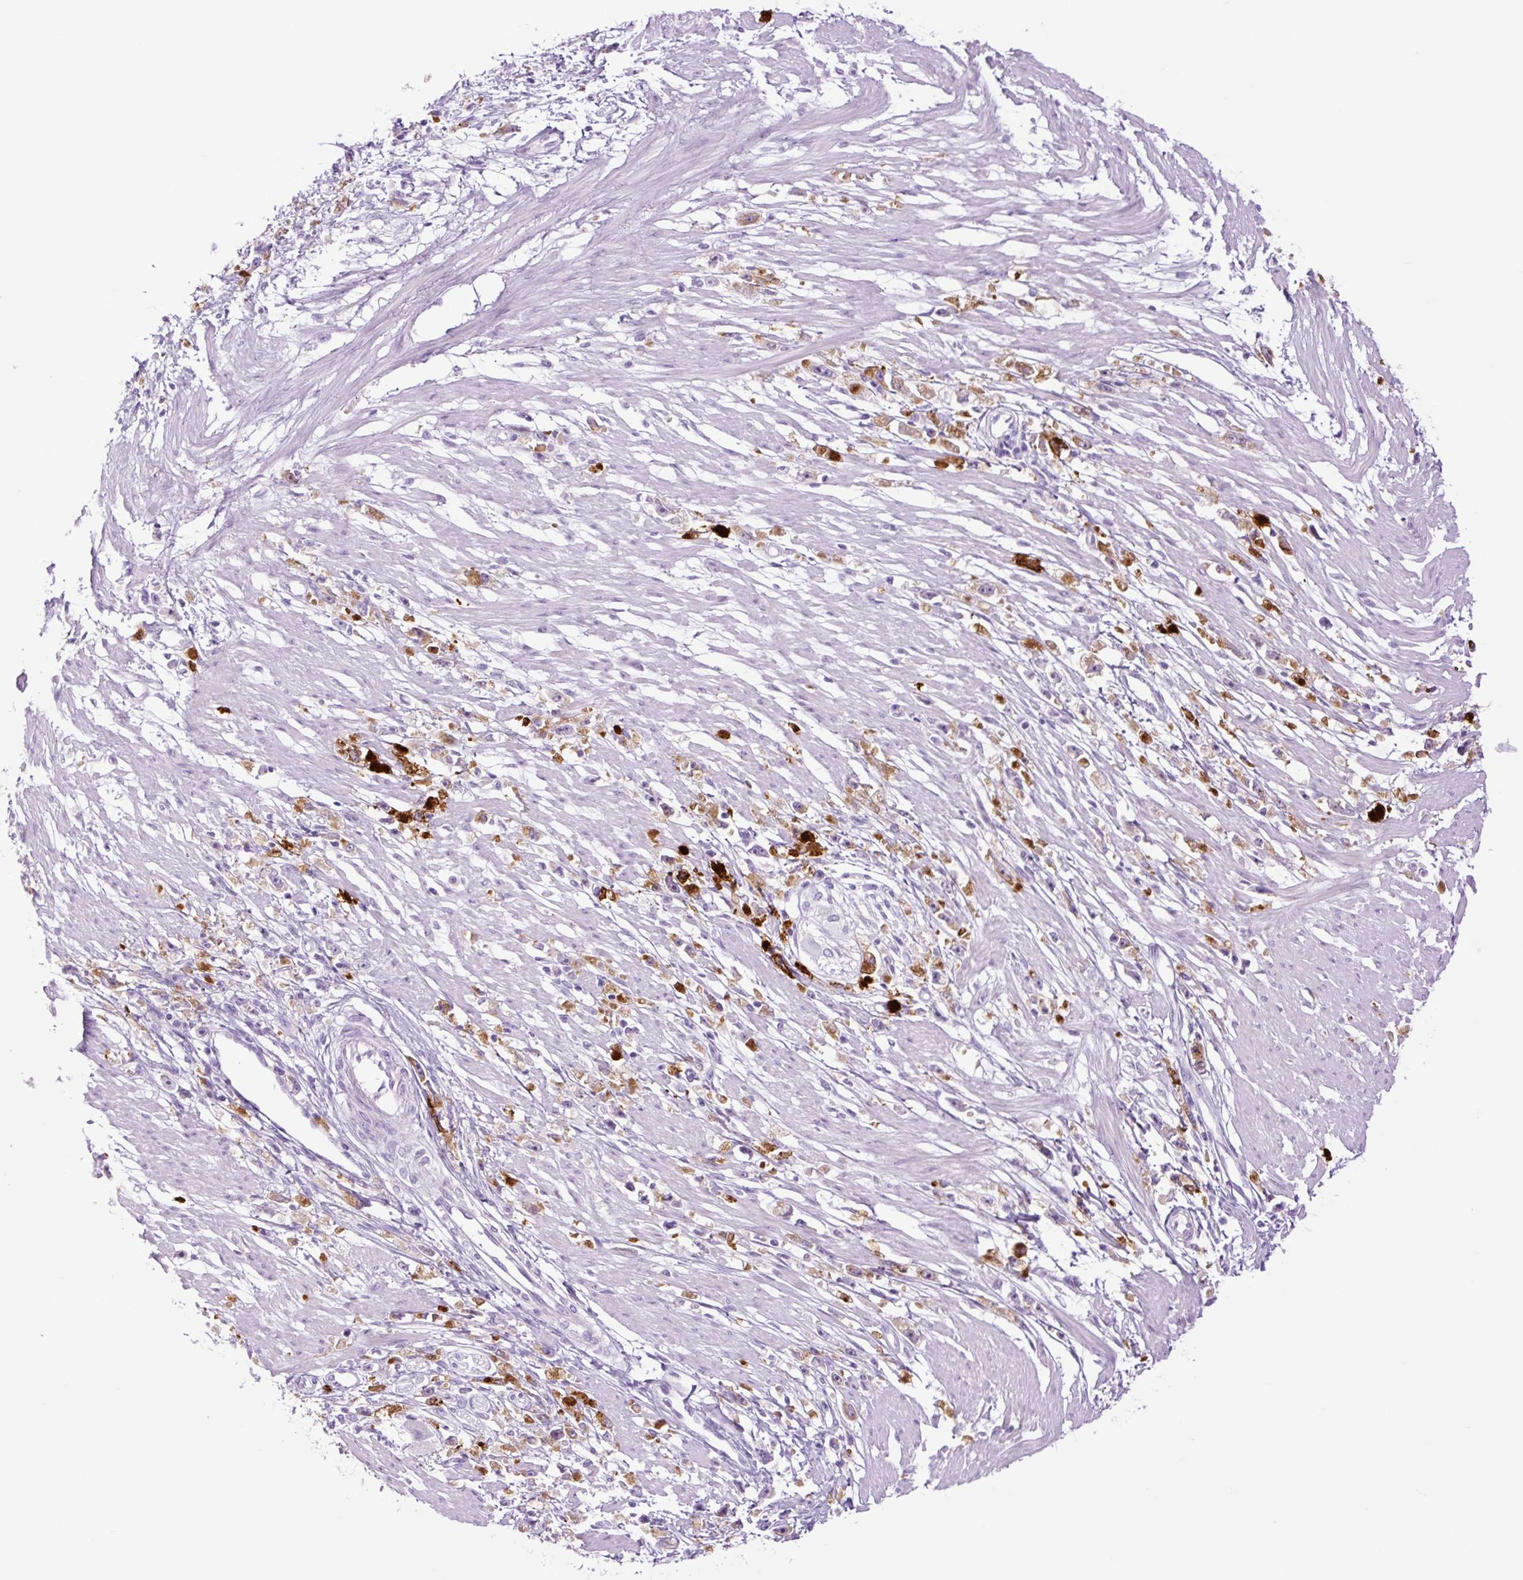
{"staining": {"intensity": "negative", "quantity": "none", "location": "none"}, "tissue": "stomach cancer", "cell_type": "Tumor cells", "image_type": "cancer", "snomed": [{"axis": "morphology", "description": "Adenocarcinoma, NOS"}, {"axis": "topography", "description": "Stomach"}], "caption": "This histopathology image is of stomach adenocarcinoma stained with IHC to label a protein in brown with the nuclei are counter-stained blue. There is no positivity in tumor cells.", "gene": "TFF2", "patient": {"sex": "female", "age": 59}}